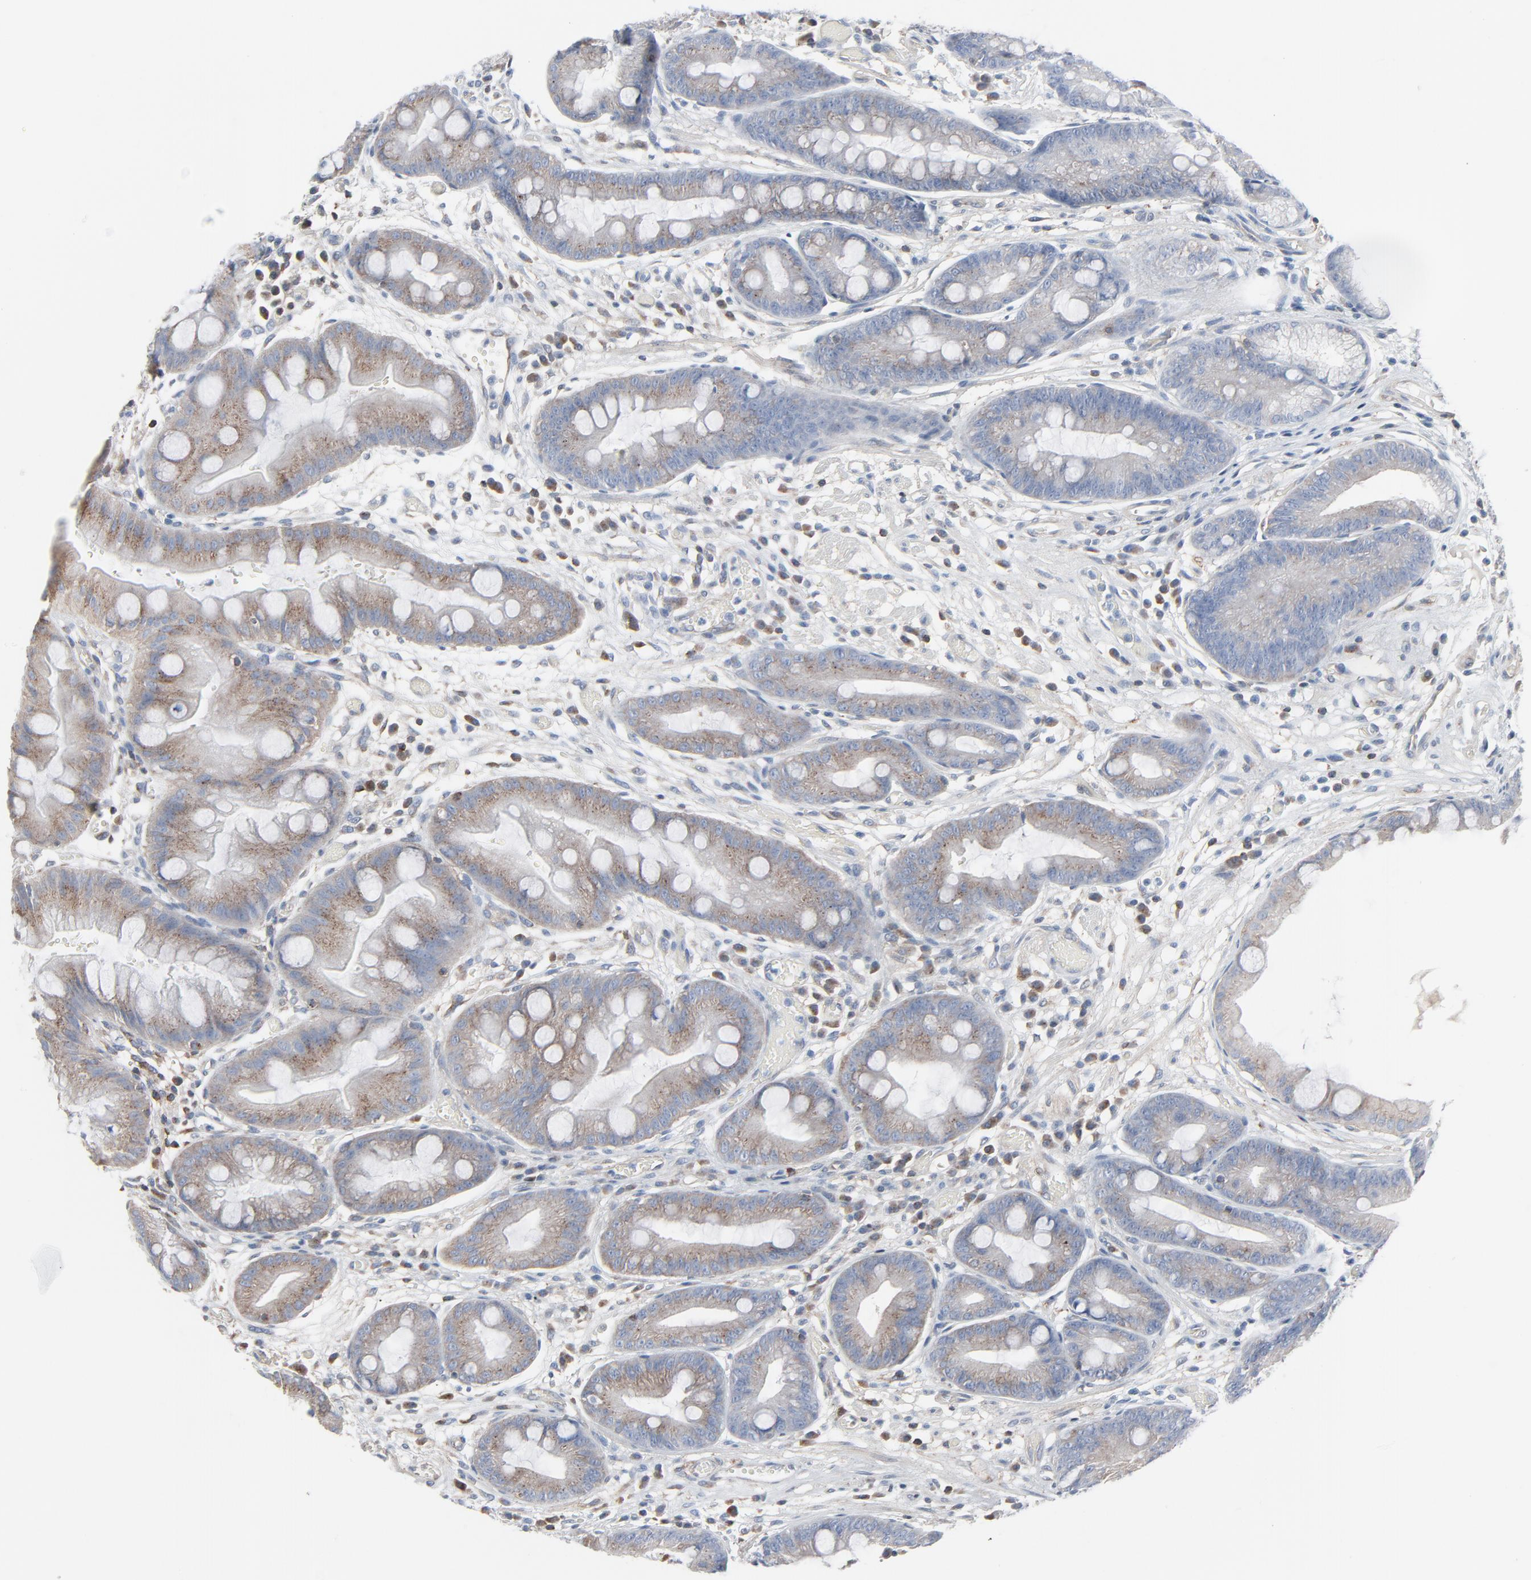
{"staining": {"intensity": "moderate", "quantity": "25%-75%", "location": "cytoplasmic/membranous"}, "tissue": "stomach", "cell_type": "Glandular cells", "image_type": "normal", "snomed": [{"axis": "morphology", "description": "Normal tissue, NOS"}, {"axis": "morphology", "description": "Inflammation, NOS"}, {"axis": "topography", "description": "Stomach, lower"}], "caption": "Immunohistochemical staining of normal stomach exhibits 25%-75% levels of moderate cytoplasmic/membranous protein staining in approximately 25%-75% of glandular cells.", "gene": "OPTN", "patient": {"sex": "male", "age": 59}}